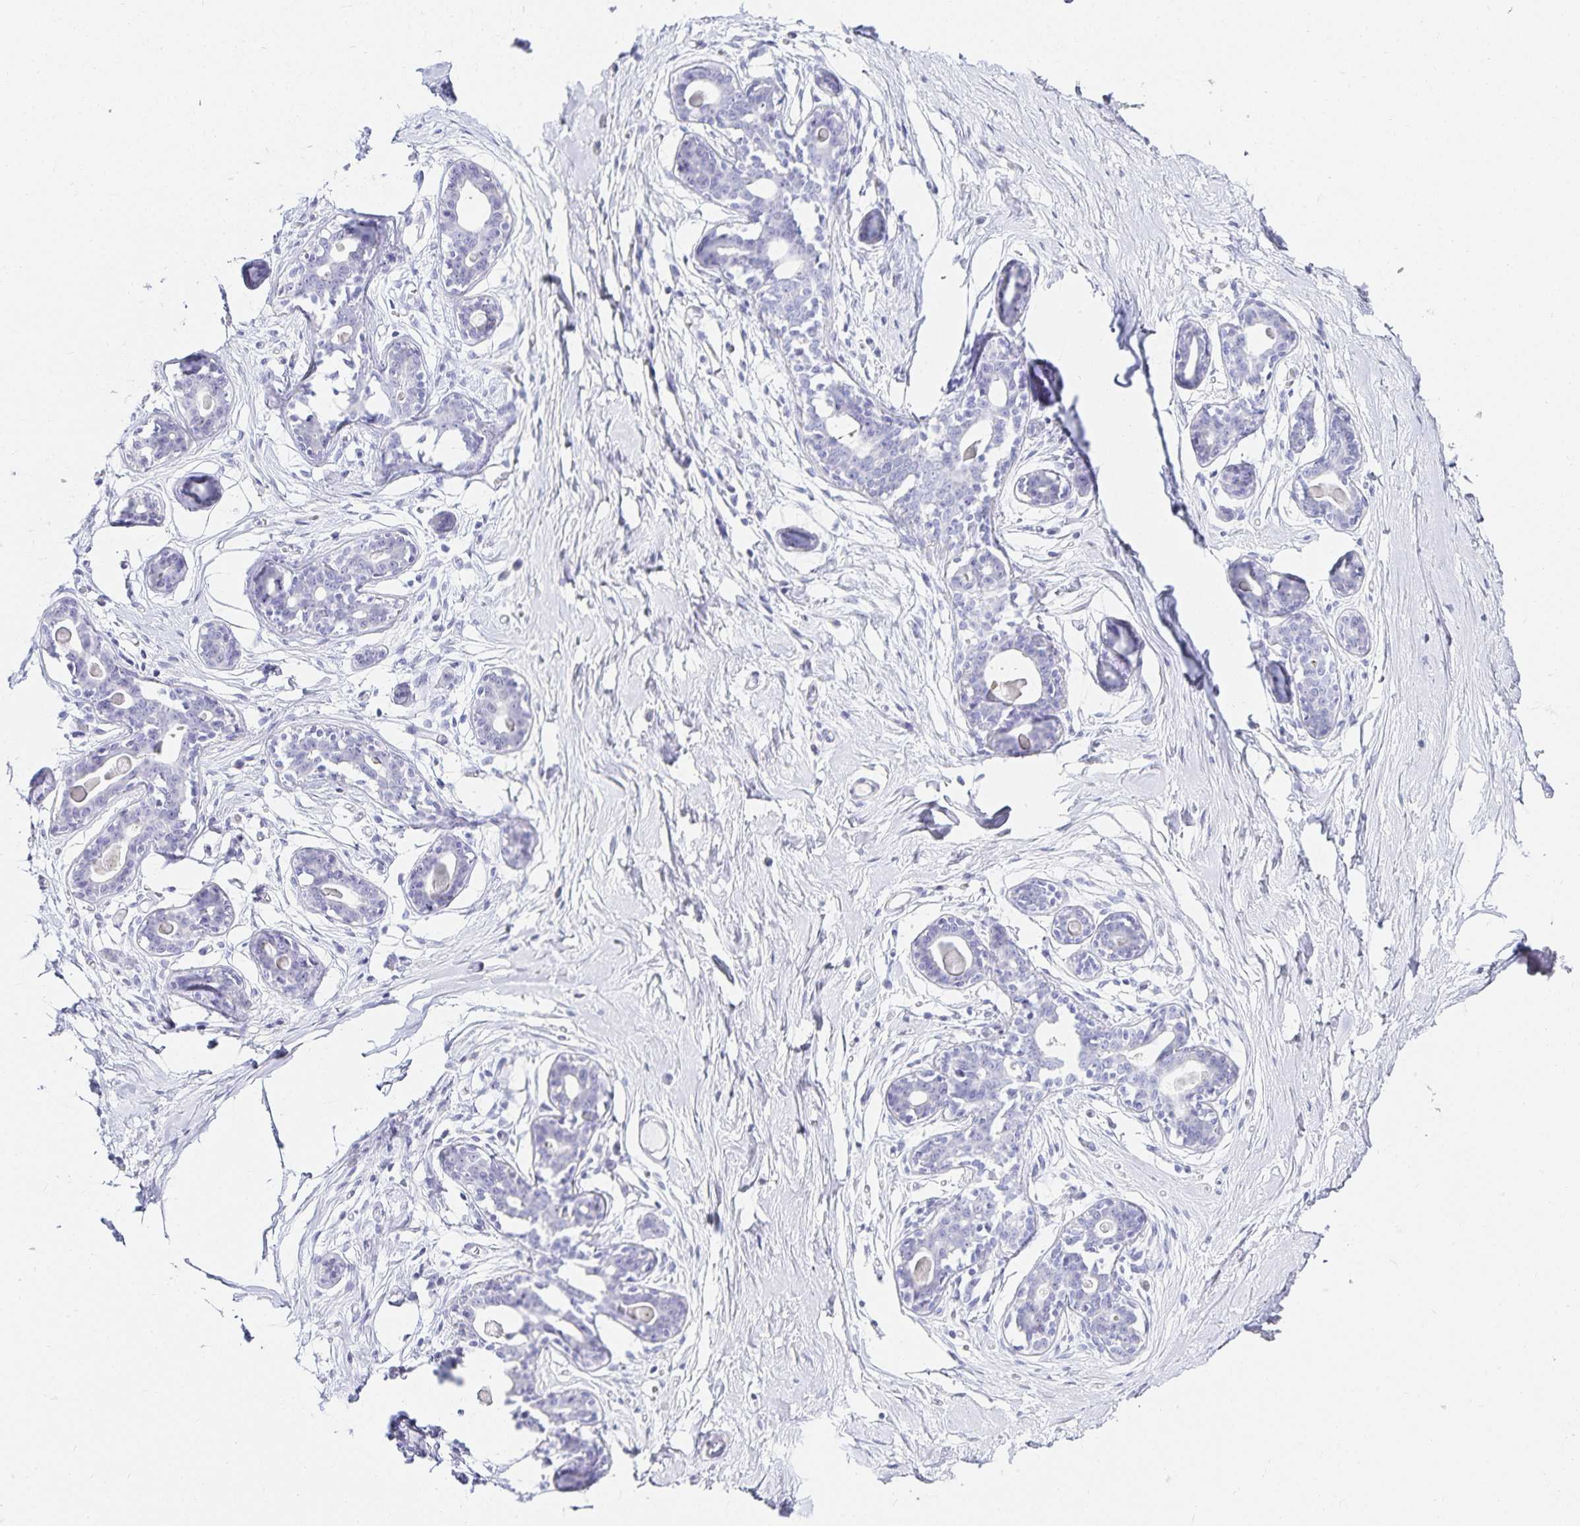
{"staining": {"intensity": "negative", "quantity": "none", "location": "none"}, "tissue": "breast", "cell_type": "Adipocytes", "image_type": "normal", "snomed": [{"axis": "morphology", "description": "Normal tissue, NOS"}, {"axis": "topography", "description": "Breast"}], "caption": "This is an immunohistochemistry (IHC) photomicrograph of normal breast. There is no positivity in adipocytes.", "gene": "GP2", "patient": {"sex": "female", "age": 45}}